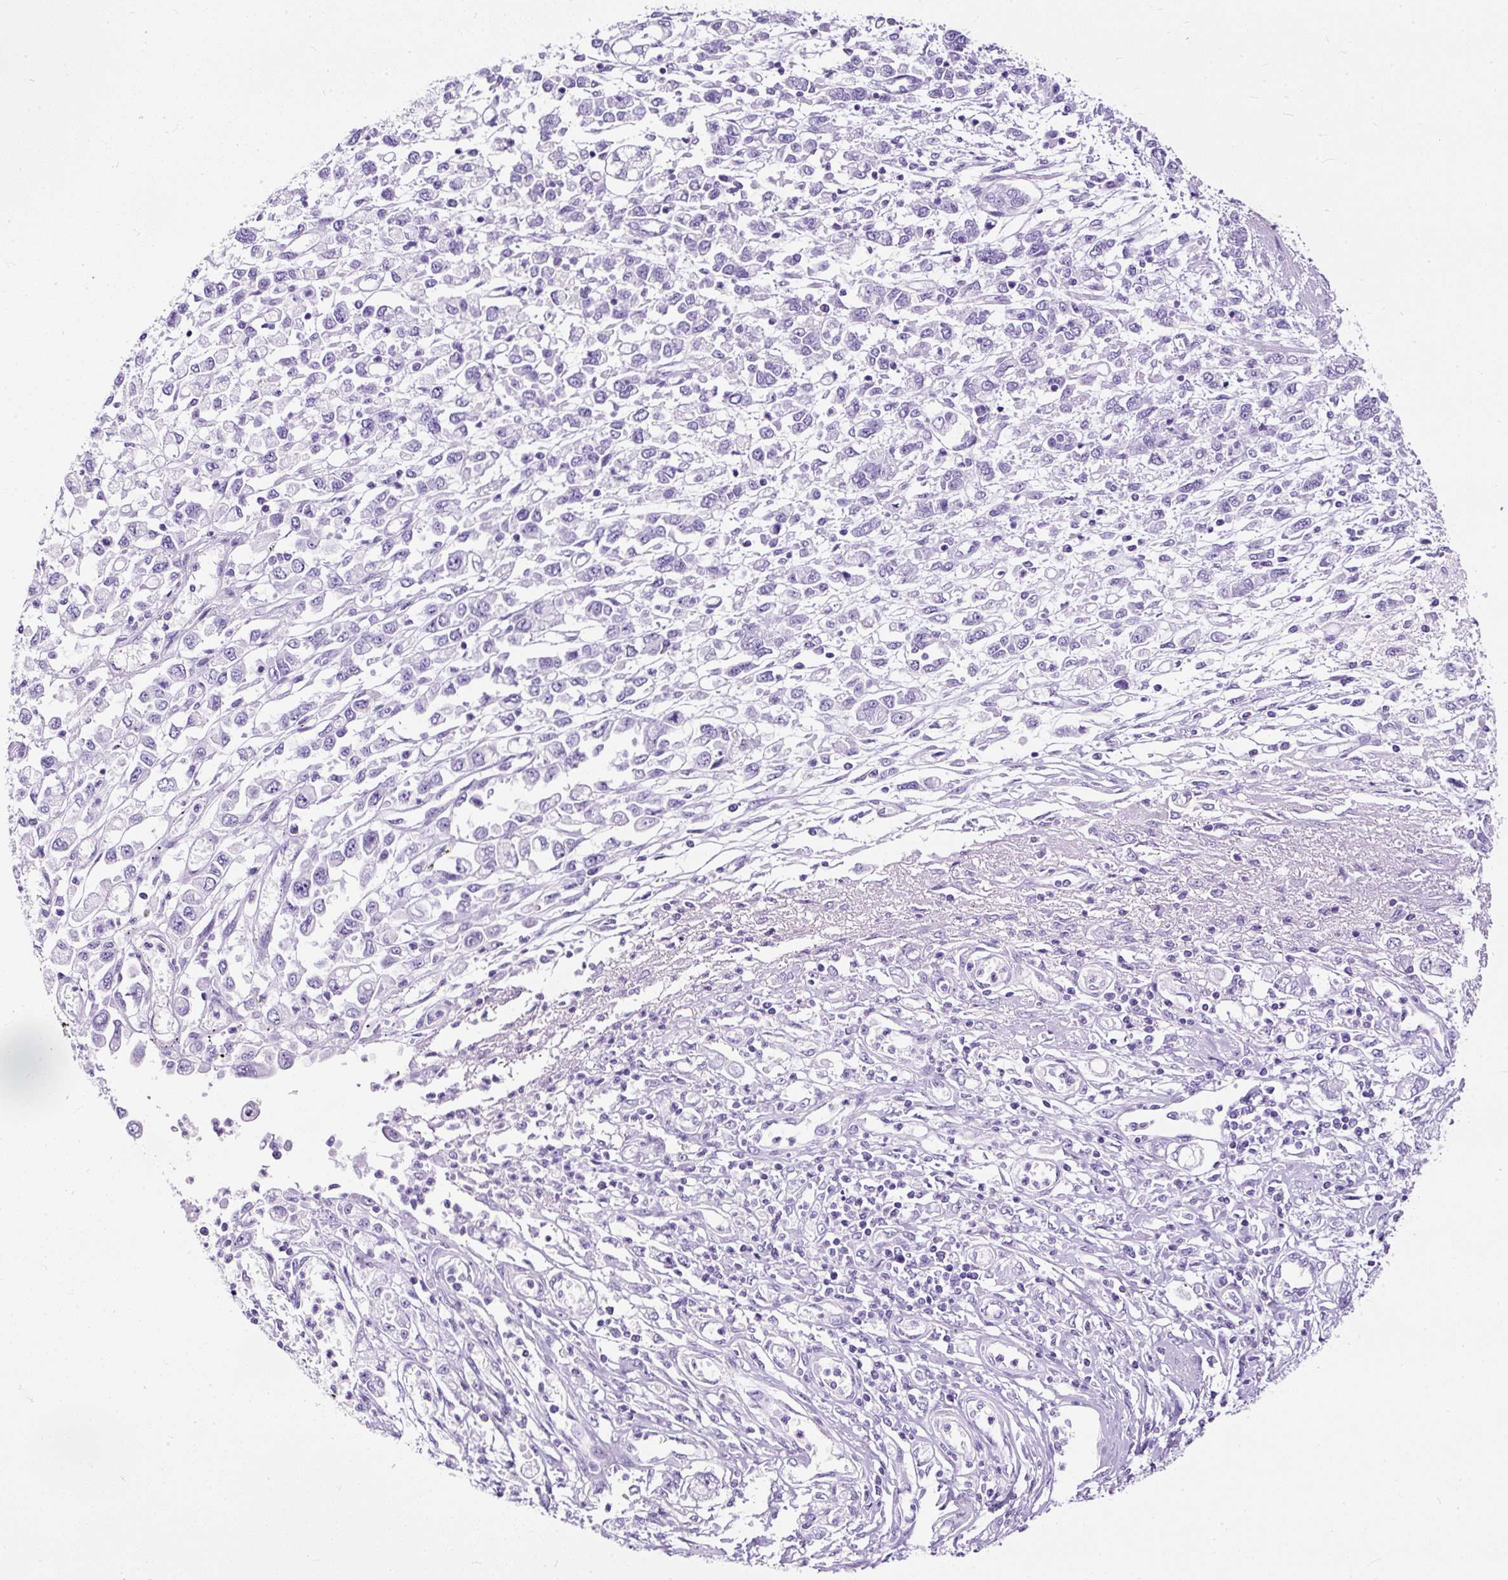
{"staining": {"intensity": "negative", "quantity": "none", "location": "none"}, "tissue": "stomach cancer", "cell_type": "Tumor cells", "image_type": "cancer", "snomed": [{"axis": "morphology", "description": "Adenocarcinoma, NOS"}, {"axis": "topography", "description": "Stomach"}], "caption": "This is a micrograph of immunohistochemistry (IHC) staining of stomach adenocarcinoma, which shows no positivity in tumor cells. (DAB (3,3'-diaminobenzidine) immunohistochemistry with hematoxylin counter stain).", "gene": "NTS", "patient": {"sex": "female", "age": 76}}